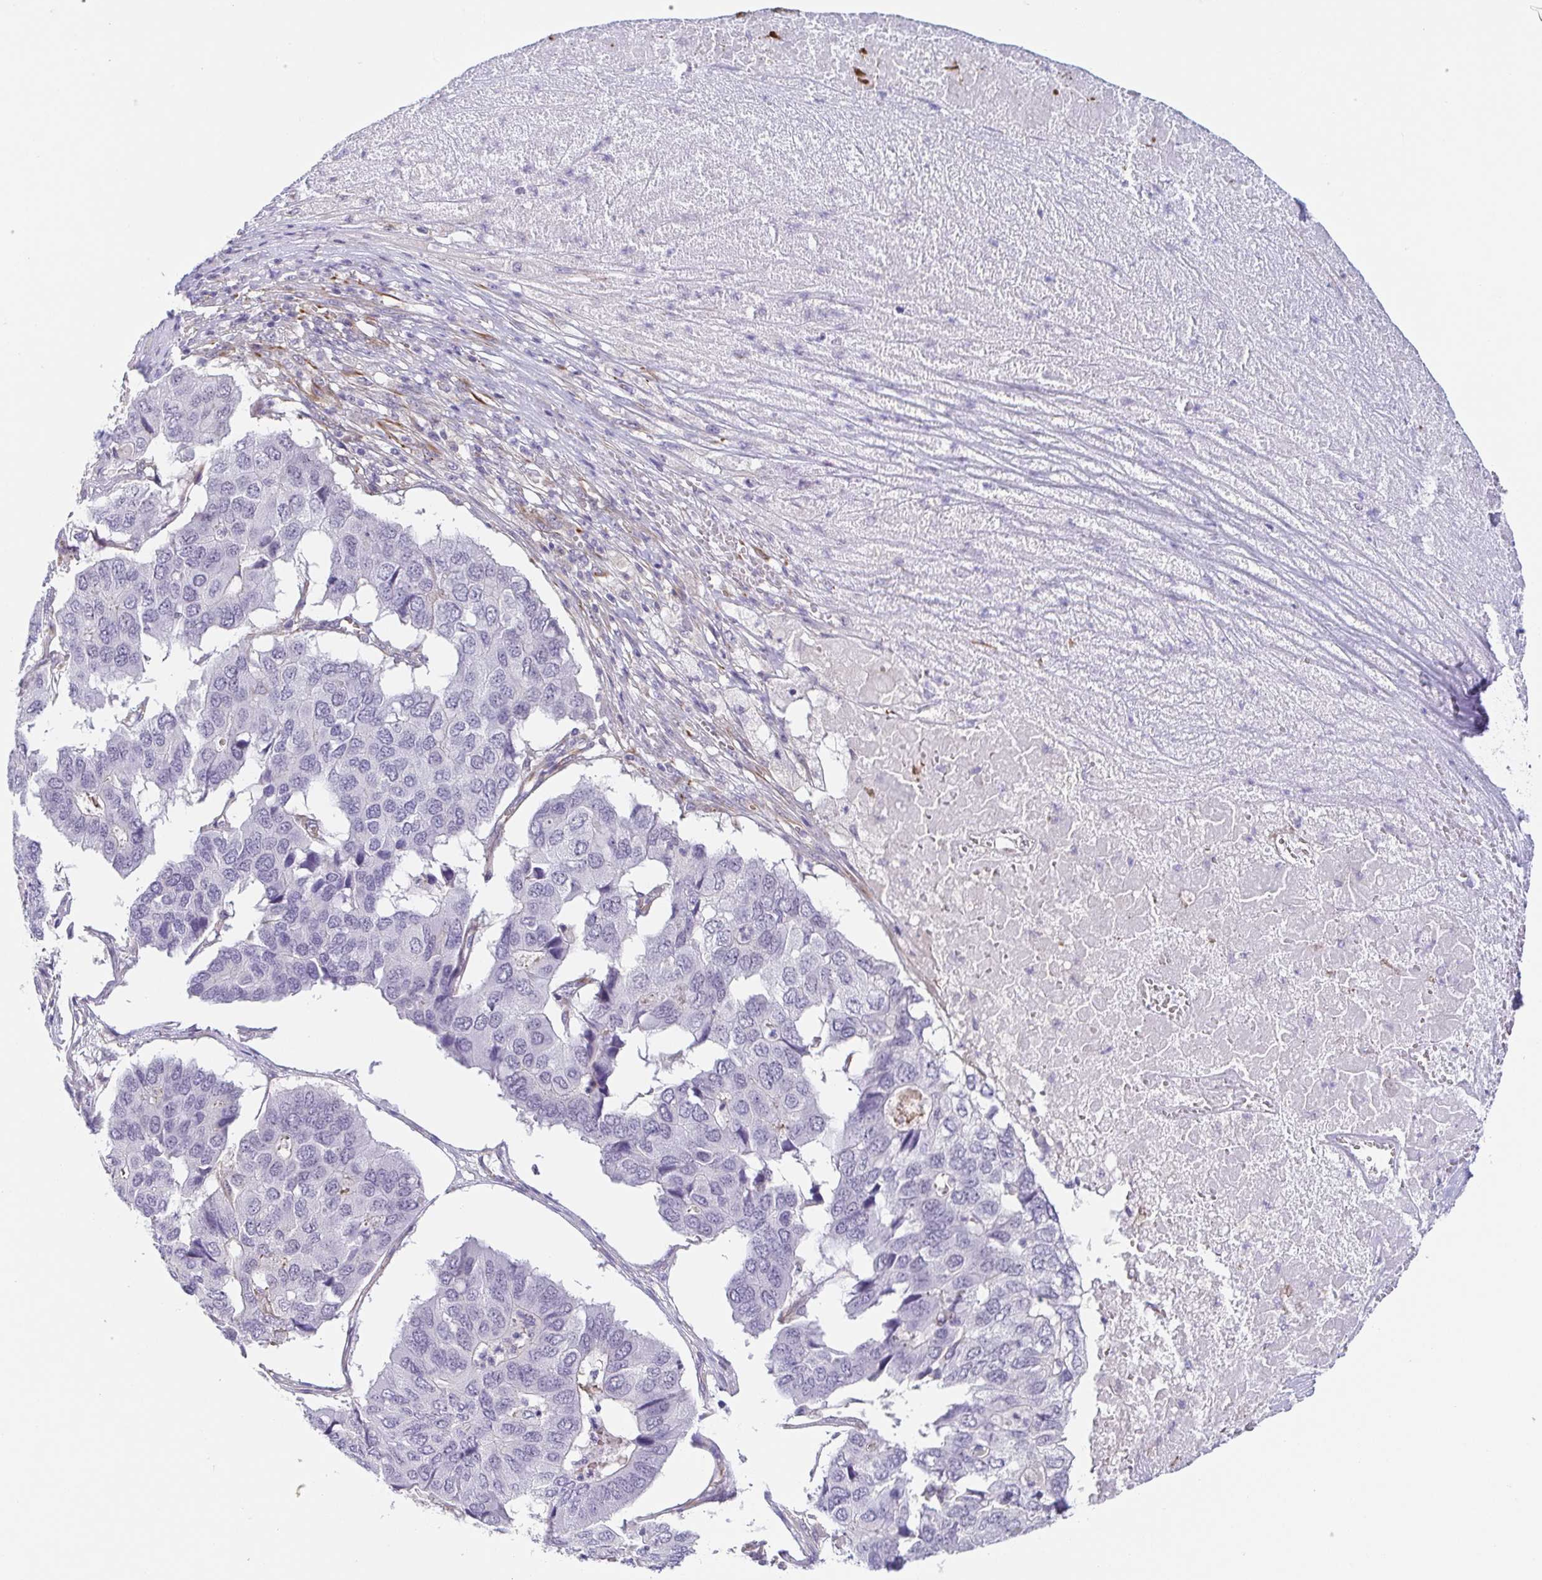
{"staining": {"intensity": "negative", "quantity": "none", "location": "none"}, "tissue": "pancreatic cancer", "cell_type": "Tumor cells", "image_type": "cancer", "snomed": [{"axis": "morphology", "description": "Adenocarcinoma, NOS"}, {"axis": "topography", "description": "Pancreas"}], "caption": "Image shows no significant protein positivity in tumor cells of pancreatic cancer. Brightfield microscopy of IHC stained with DAB (3,3'-diaminobenzidine) (brown) and hematoxylin (blue), captured at high magnification.", "gene": "COL17A1", "patient": {"sex": "male", "age": 50}}